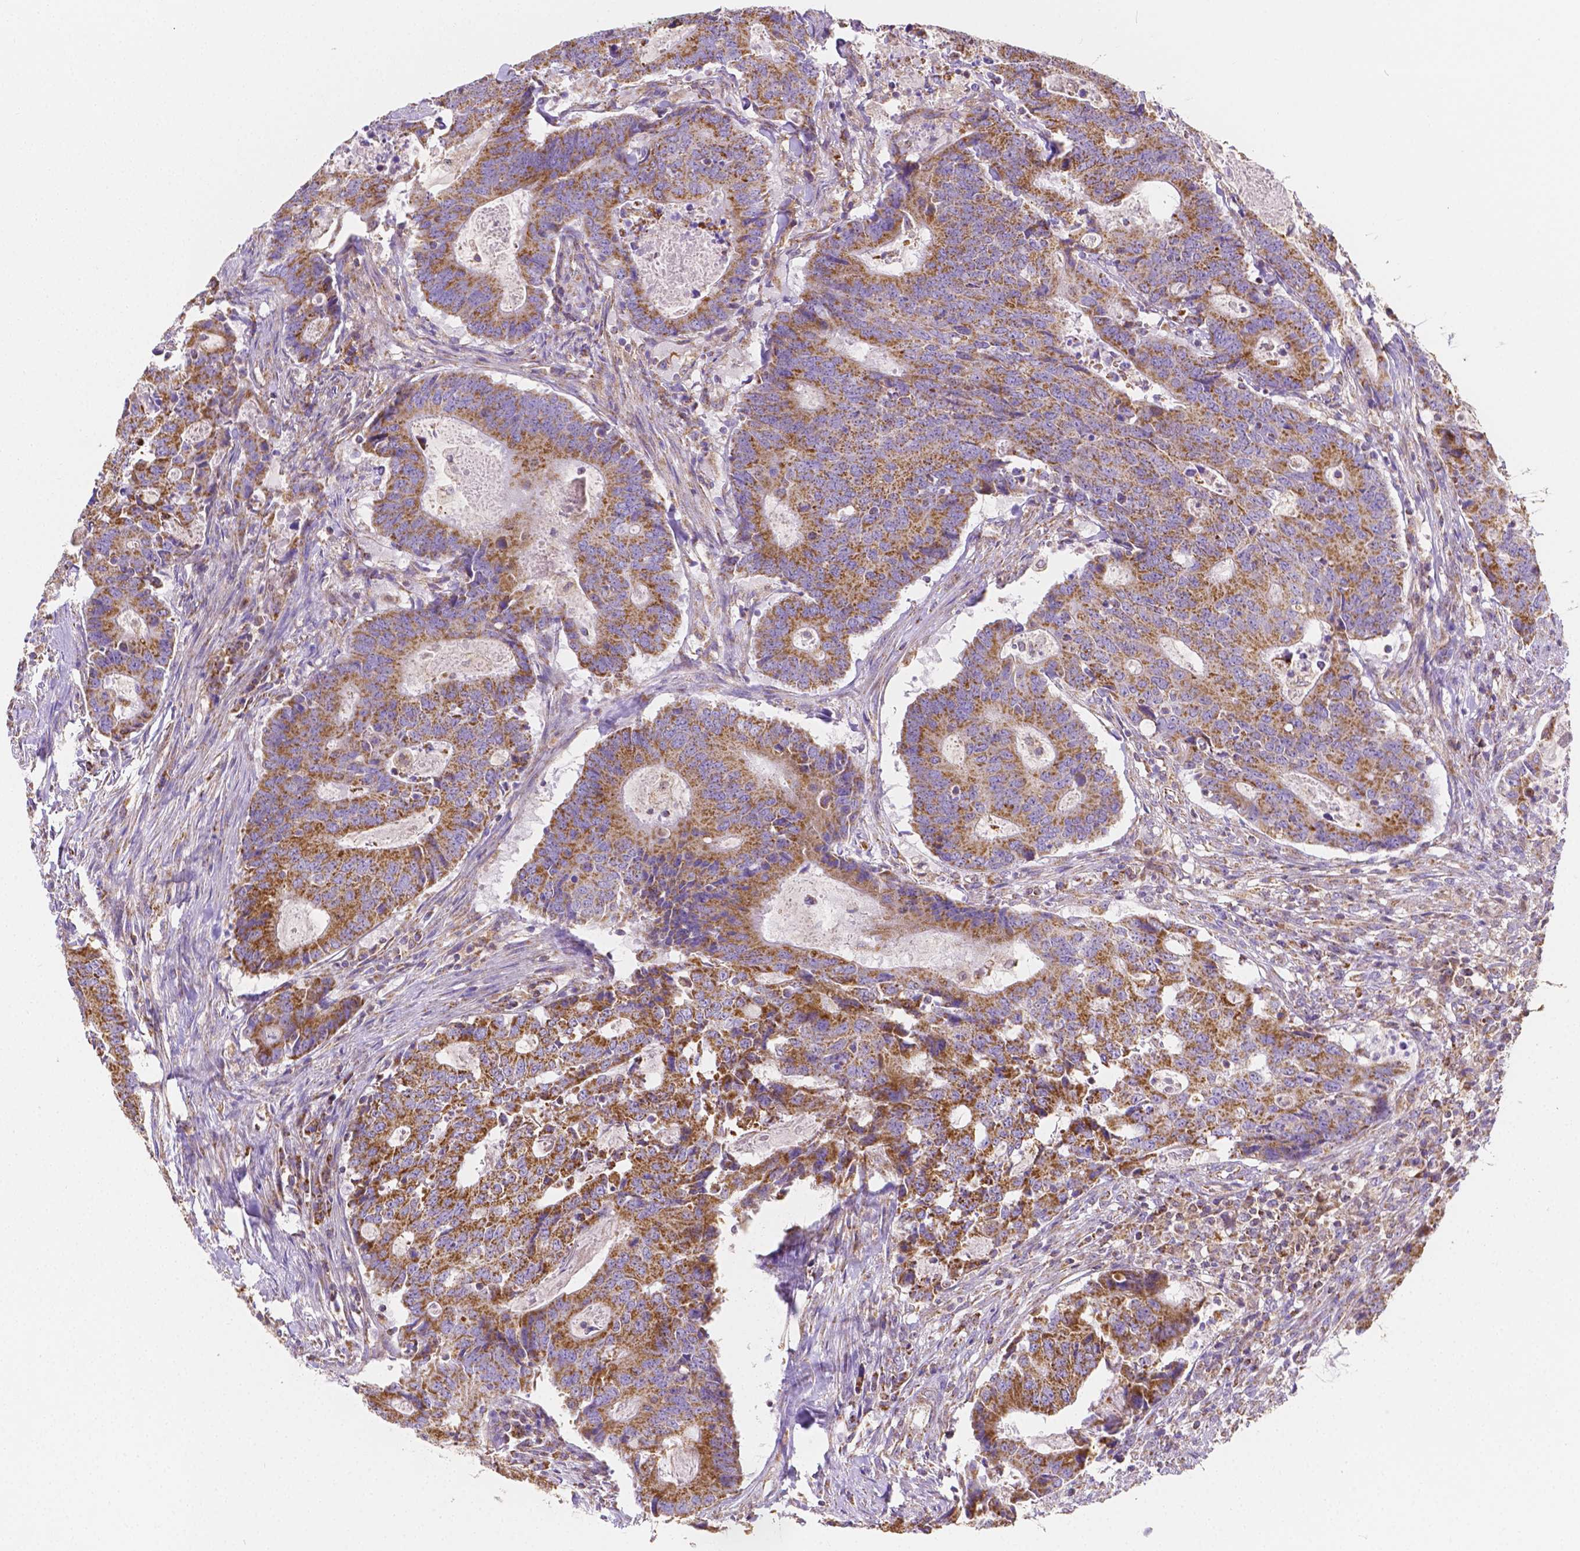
{"staining": {"intensity": "strong", "quantity": ">75%", "location": "cytoplasmic/membranous"}, "tissue": "colorectal cancer", "cell_type": "Tumor cells", "image_type": "cancer", "snomed": [{"axis": "morphology", "description": "Adenocarcinoma, NOS"}, {"axis": "topography", "description": "Colon"}], "caption": "This histopathology image exhibits colorectal cancer (adenocarcinoma) stained with IHC to label a protein in brown. The cytoplasmic/membranous of tumor cells show strong positivity for the protein. Nuclei are counter-stained blue.", "gene": "SGTB", "patient": {"sex": "male", "age": 67}}